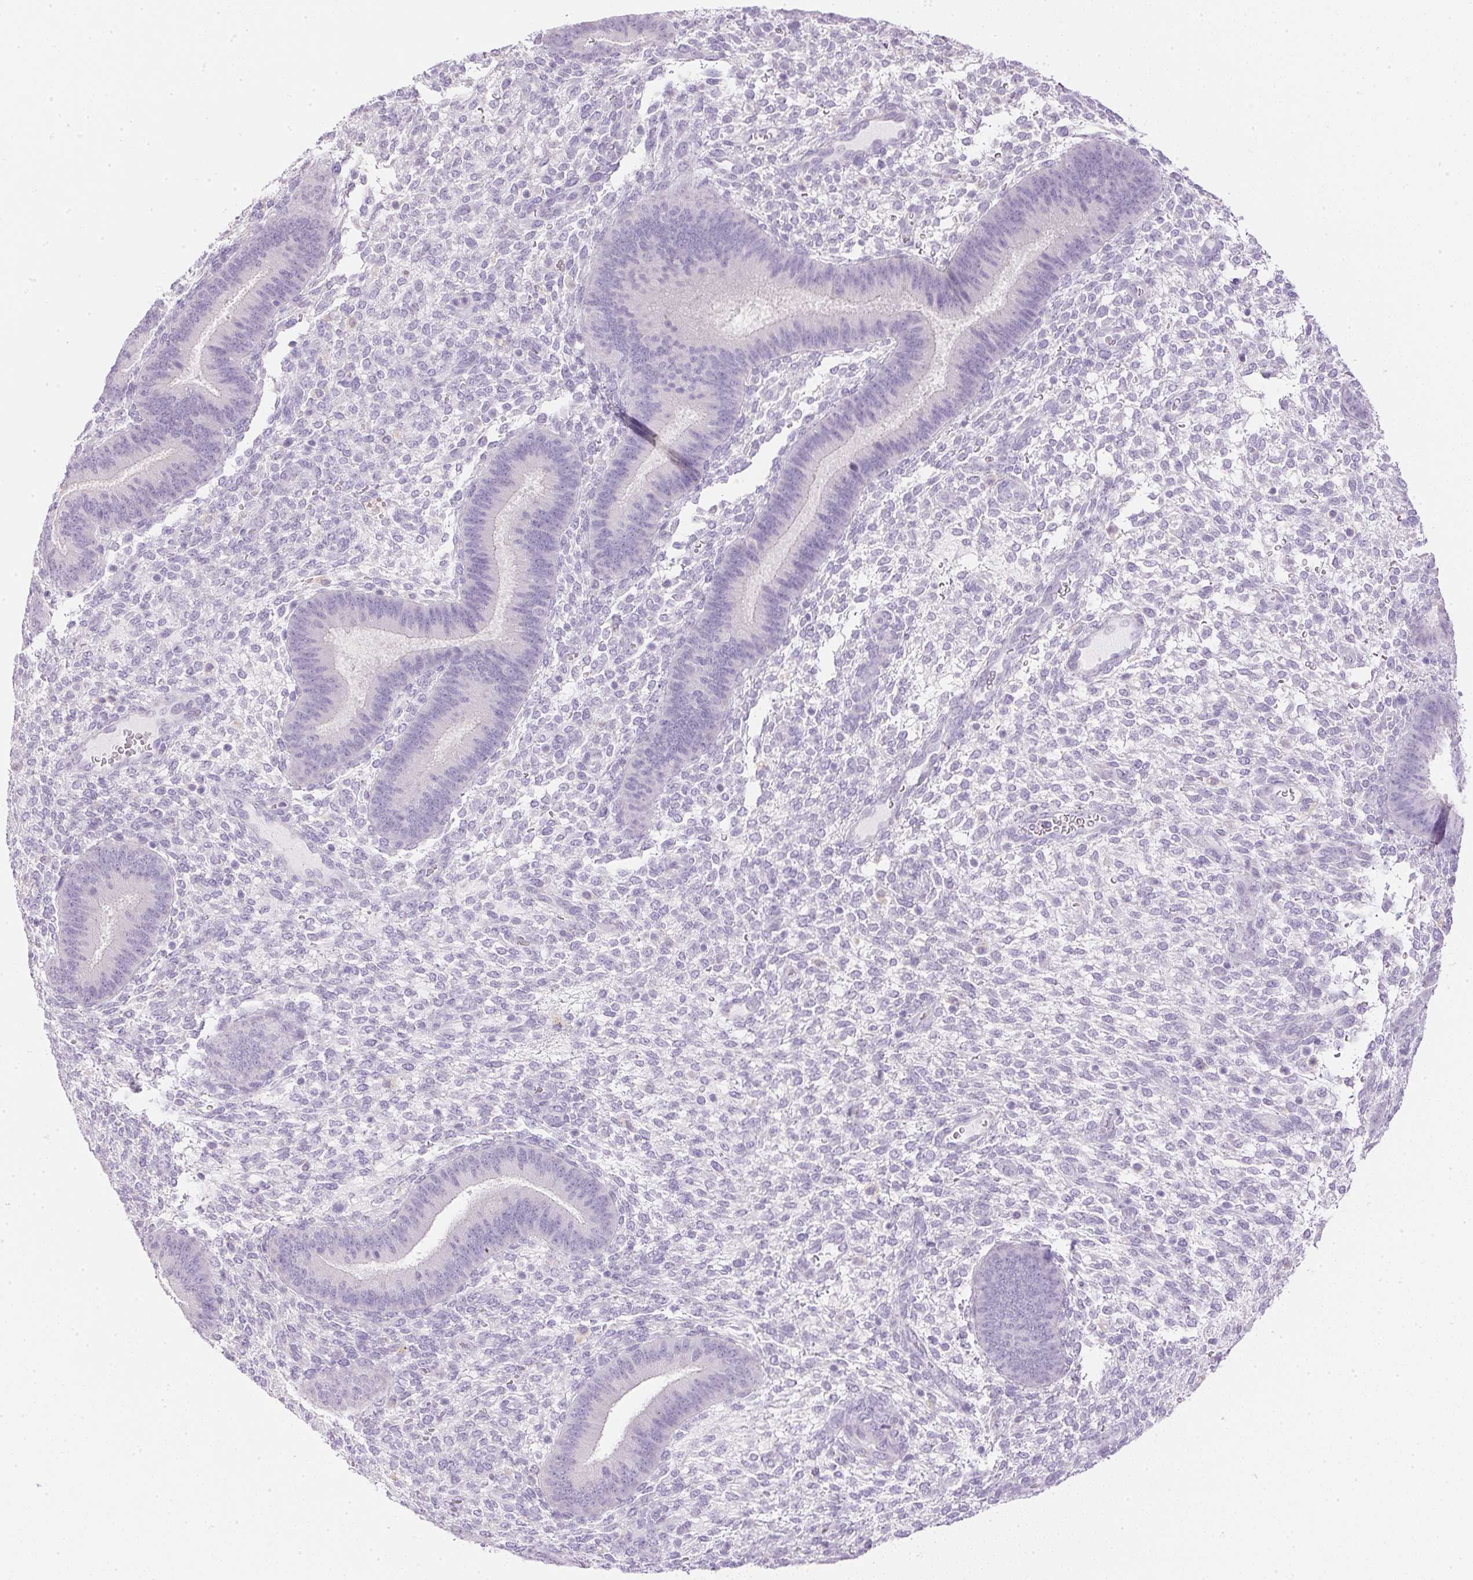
{"staining": {"intensity": "negative", "quantity": "none", "location": "none"}, "tissue": "endometrium", "cell_type": "Cells in endometrial stroma", "image_type": "normal", "snomed": [{"axis": "morphology", "description": "Normal tissue, NOS"}, {"axis": "topography", "description": "Endometrium"}], "caption": "DAB immunohistochemical staining of benign human endometrium demonstrates no significant expression in cells in endometrial stroma. (DAB IHC, high magnification).", "gene": "ATP6V1G3", "patient": {"sex": "female", "age": 39}}